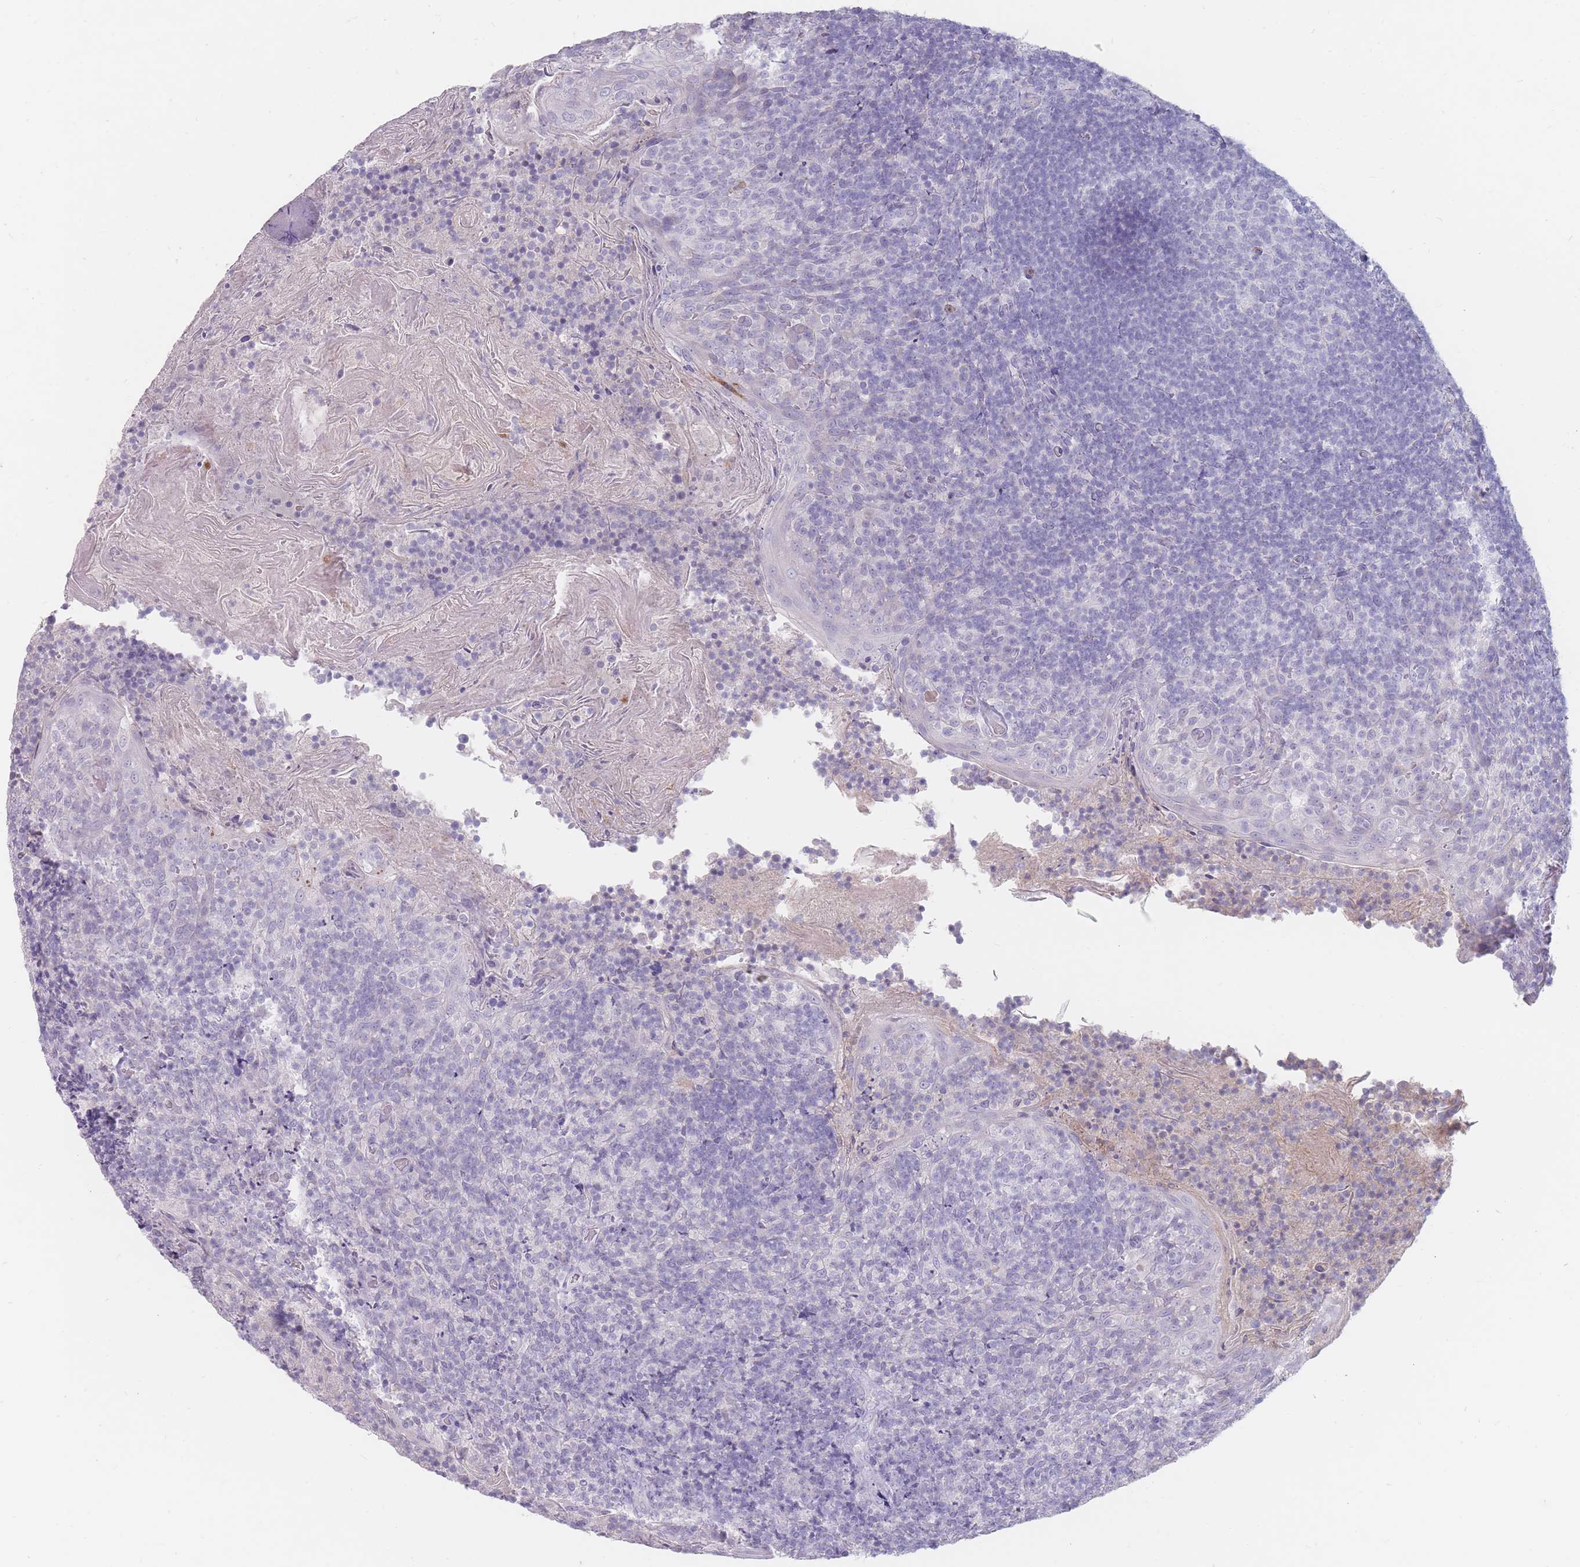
{"staining": {"intensity": "negative", "quantity": "none", "location": "none"}, "tissue": "tonsil", "cell_type": "Germinal center cells", "image_type": "normal", "snomed": [{"axis": "morphology", "description": "Normal tissue, NOS"}, {"axis": "topography", "description": "Tonsil"}], "caption": "A high-resolution micrograph shows immunohistochemistry staining of normal tonsil, which demonstrates no significant expression in germinal center cells.", "gene": "PRG4", "patient": {"sex": "female", "age": 10}}